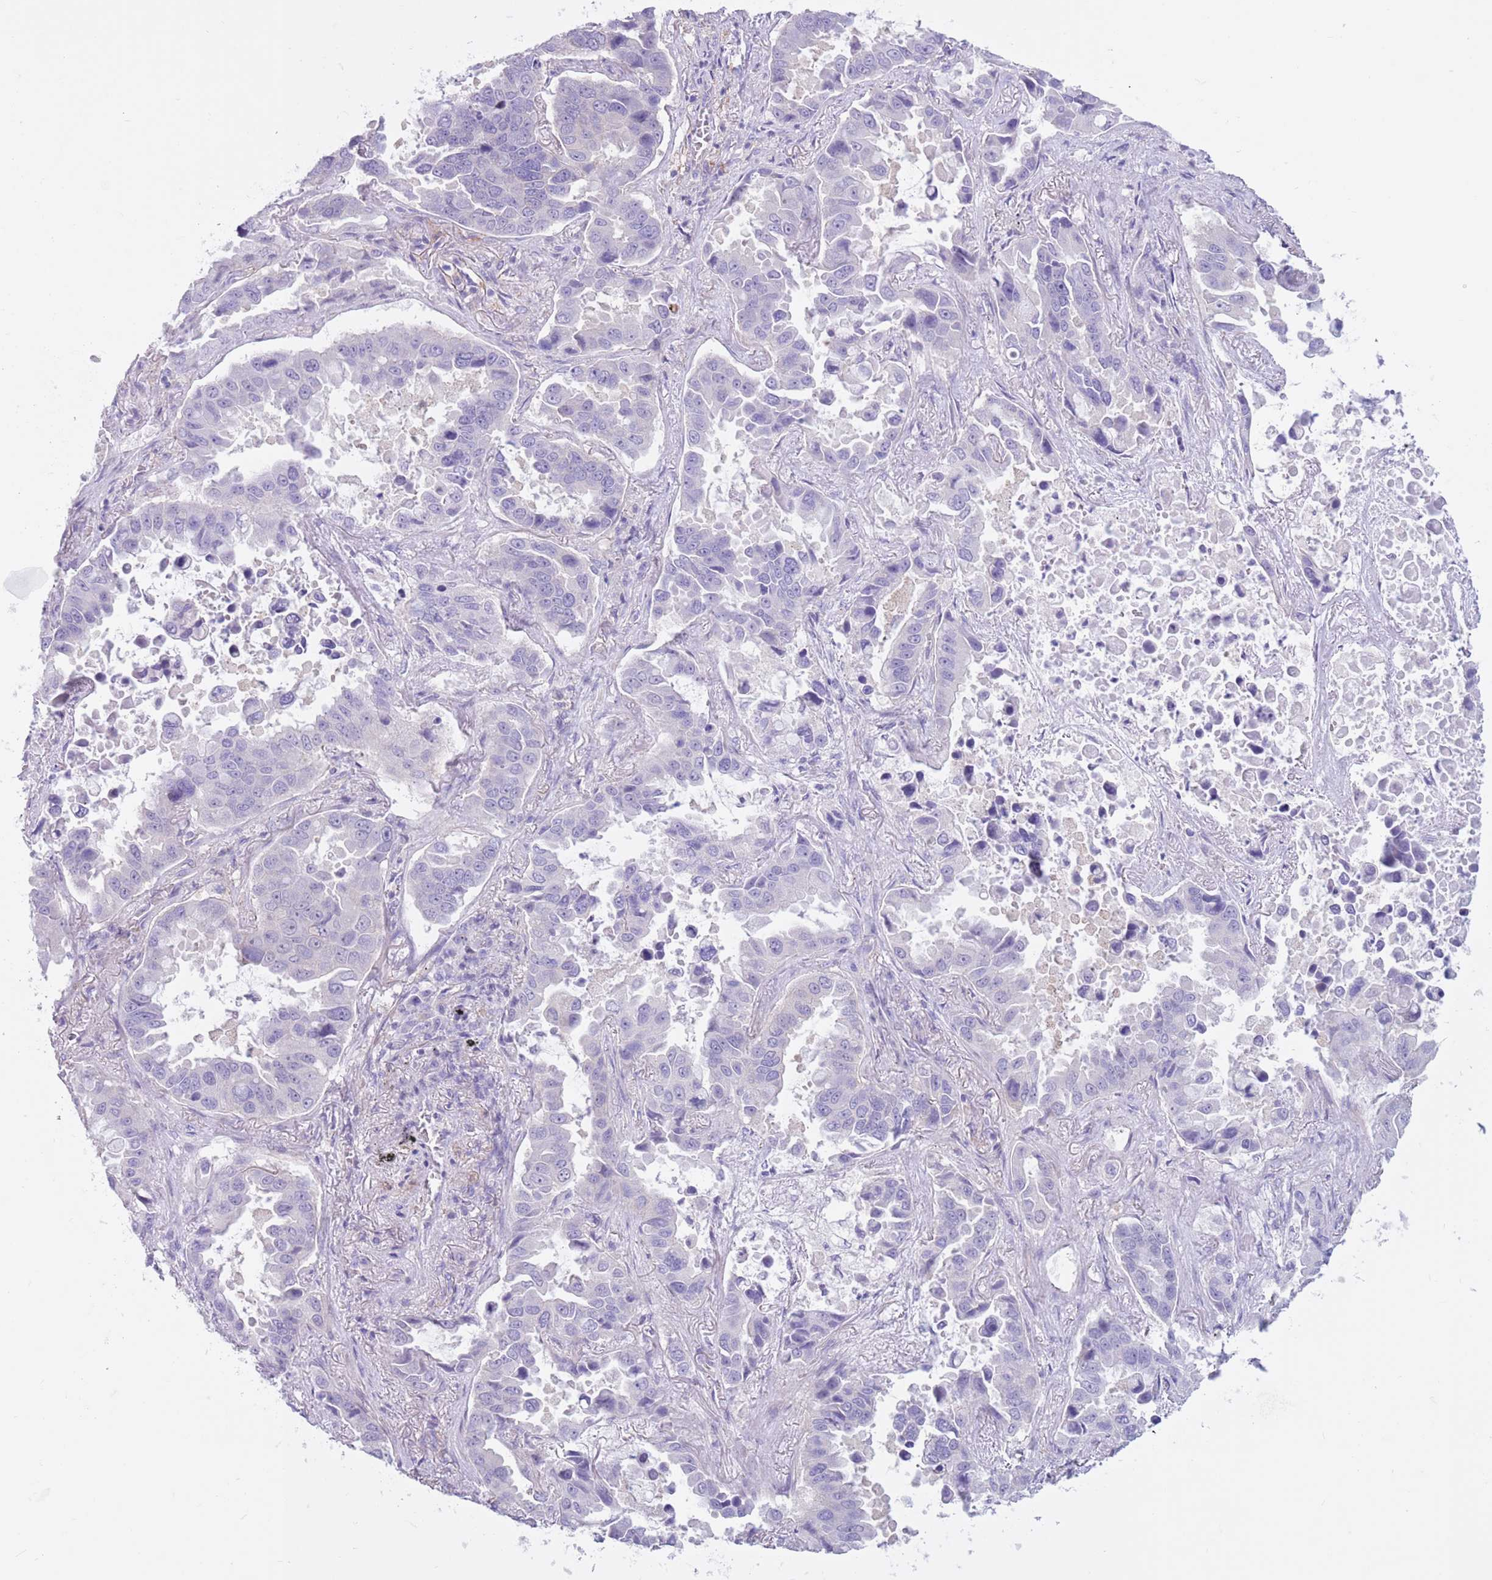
{"staining": {"intensity": "negative", "quantity": "none", "location": "none"}, "tissue": "lung cancer", "cell_type": "Tumor cells", "image_type": "cancer", "snomed": [{"axis": "morphology", "description": "Adenocarcinoma, NOS"}, {"axis": "topography", "description": "Lung"}], "caption": "This histopathology image is of adenocarcinoma (lung) stained with immunohistochemistry (IHC) to label a protein in brown with the nuclei are counter-stained blue. There is no staining in tumor cells.", "gene": "SNX6", "patient": {"sex": "male", "age": 64}}